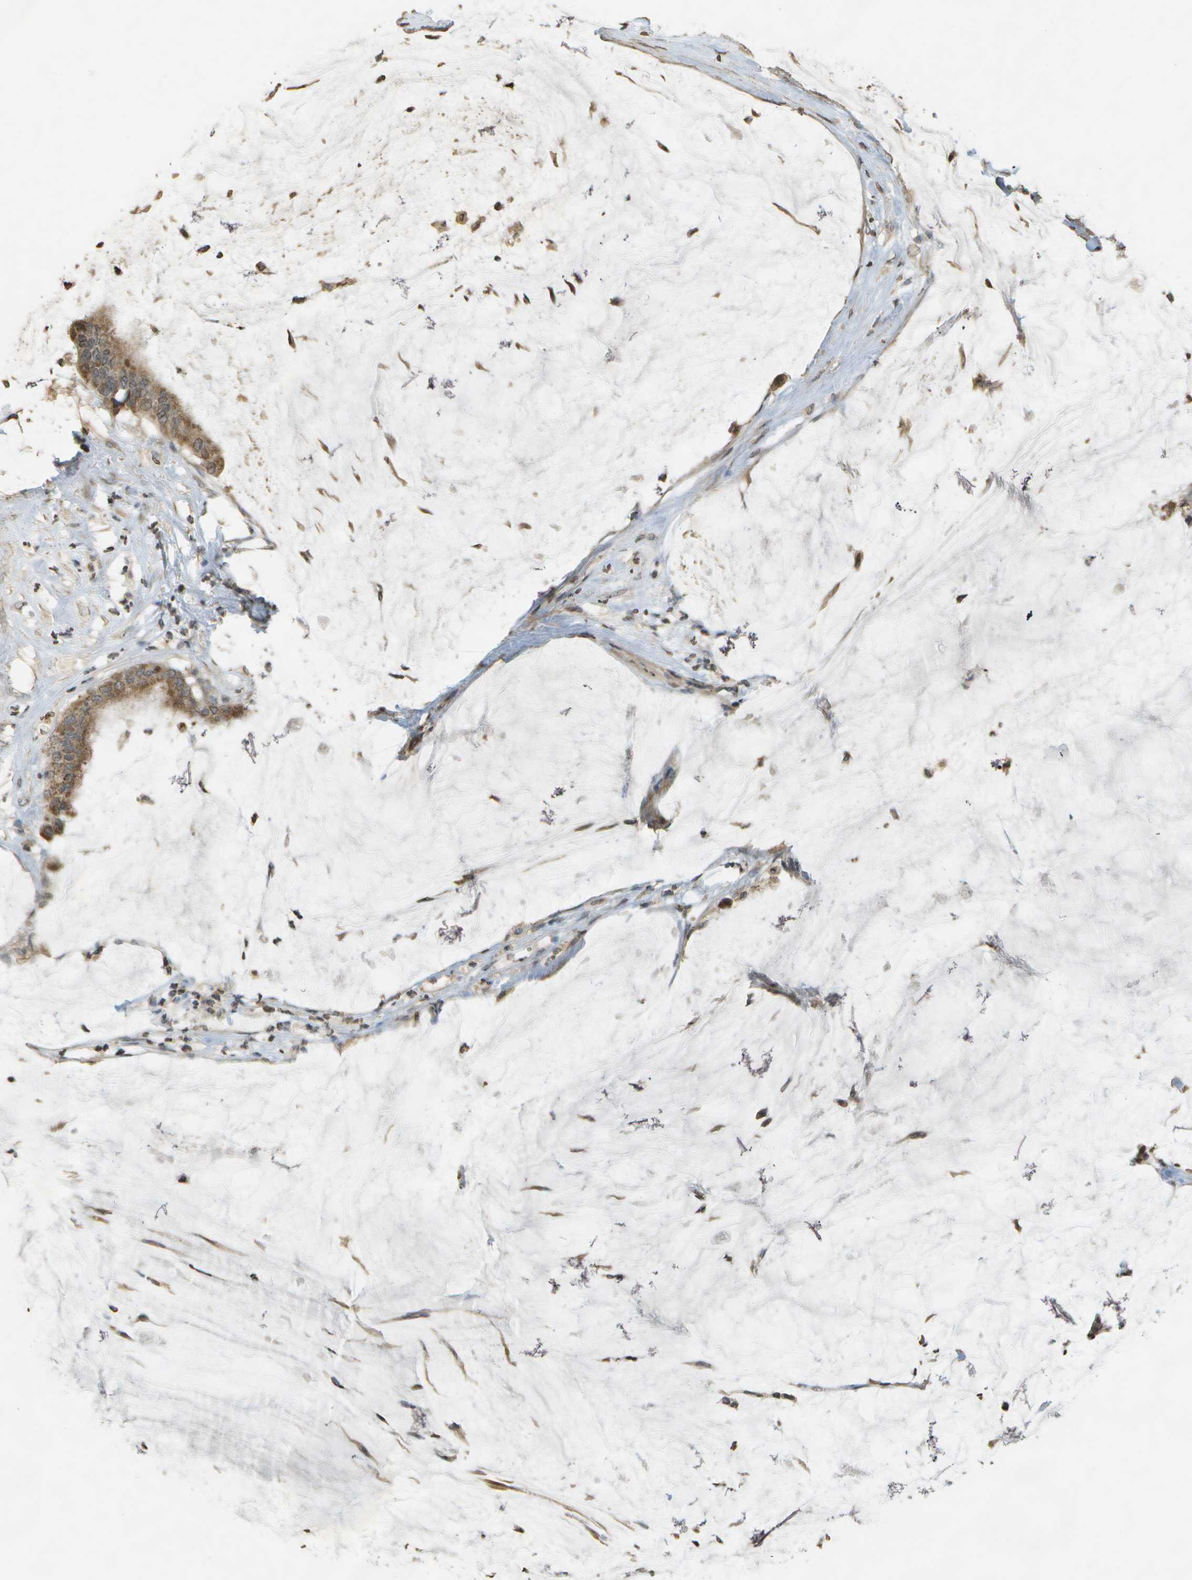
{"staining": {"intensity": "moderate", "quantity": ">75%", "location": "cytoplasmic/membranous"}, "tissue": "pancreatic cancer", "cell_type": "Tumor cells", "image_type": "cancer", "snomed": [{"axis": "morphology", "description": "Adenocarcinoma, NOS"}, {"axis": "topography", "description": "Pancreas"}], "caption": "Protein expression analysis of pancreatic adenocarcinoma displays moderate cytoplasmic/membranous positivity in about >75% of tumor cells. The staining was performed using DAB, with brown indicating positive protein expression. Nuclei are stained blue with hematoxylin.", "gene": "RAB21", "patient": {"sex": "male", "age": 41}}